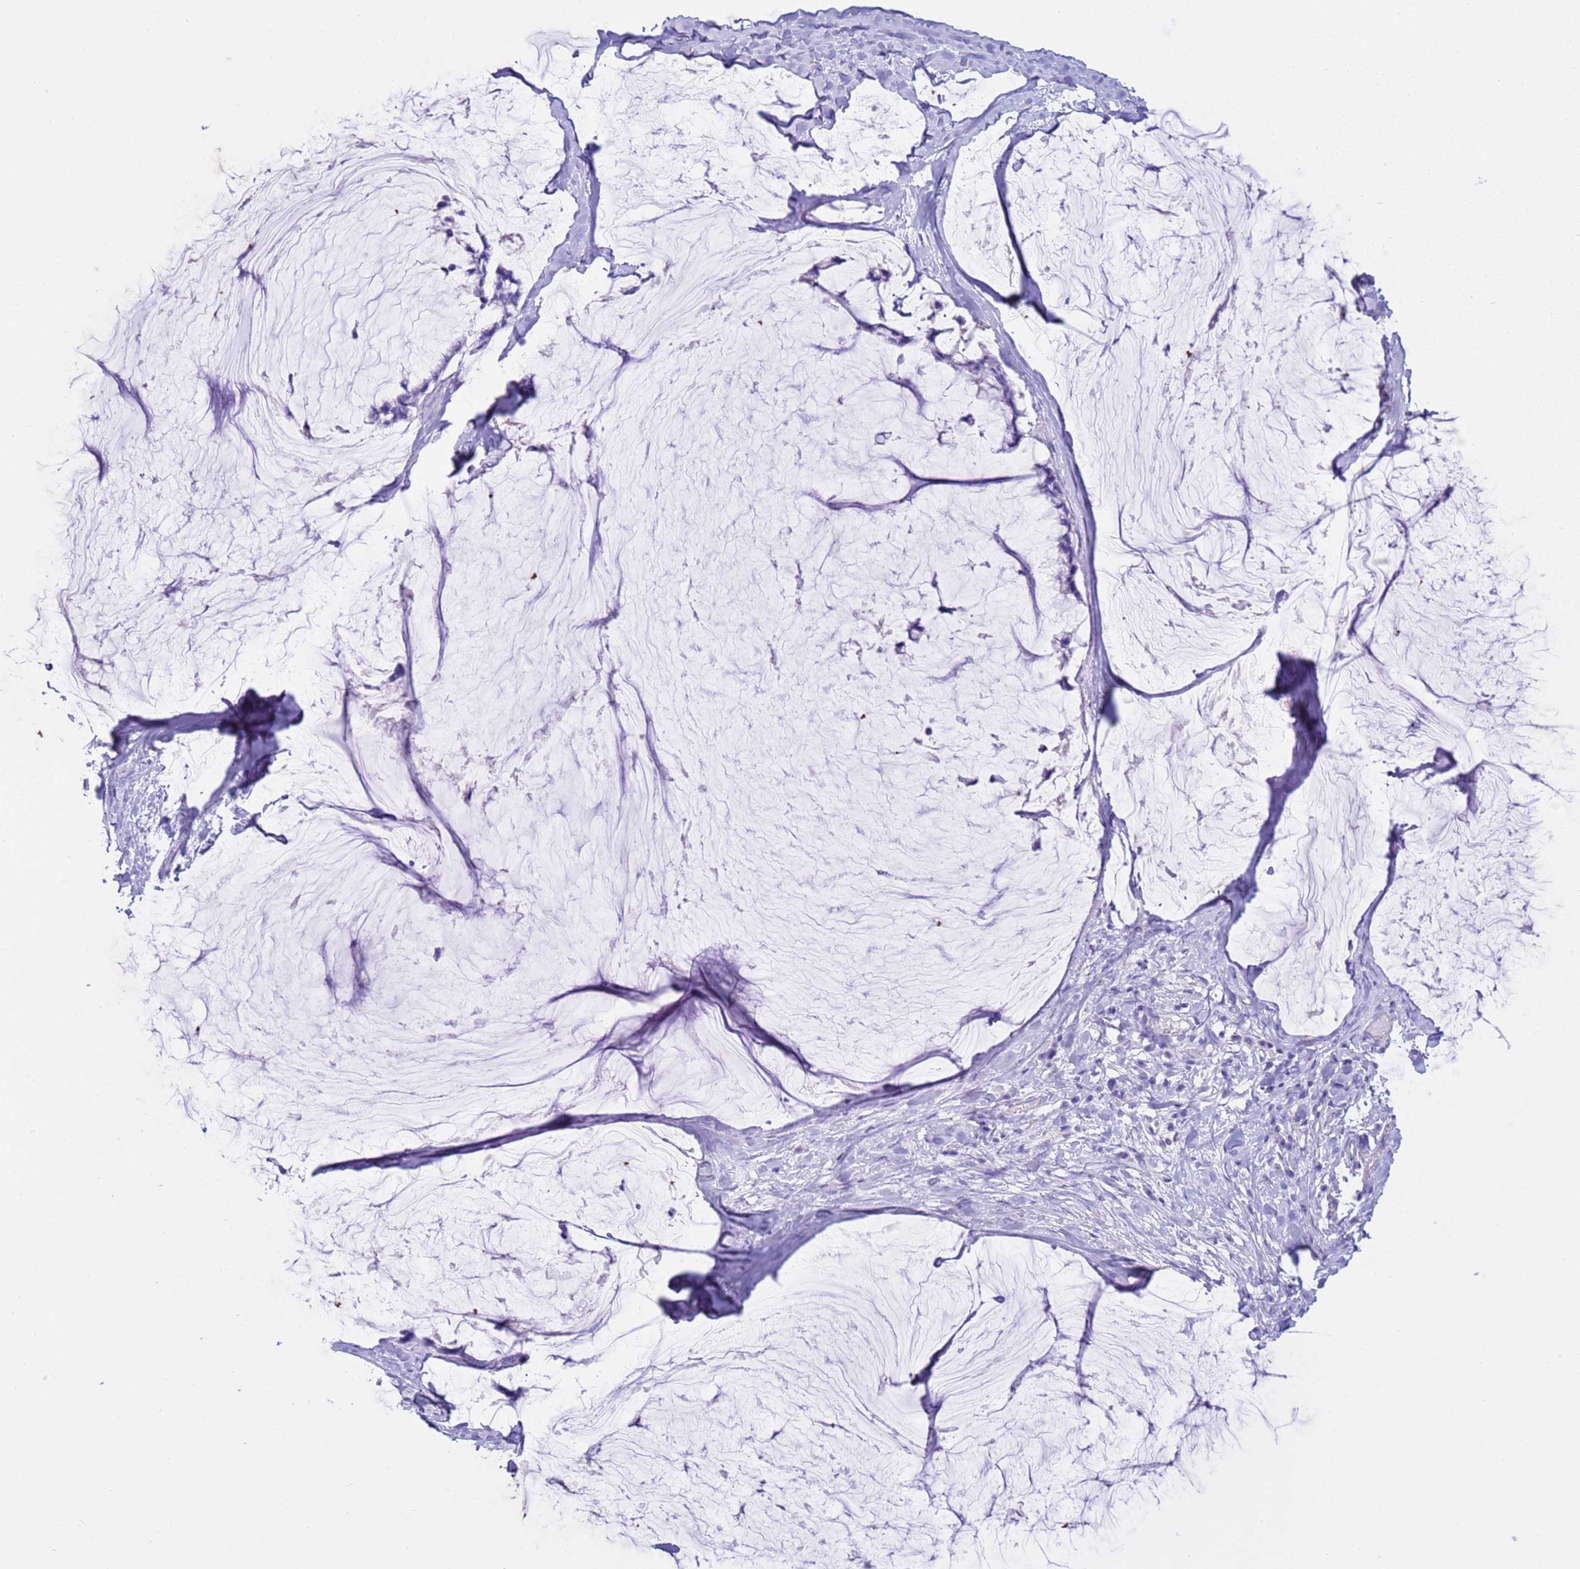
{"staining": {"intensity": "negative", "quantity": "none", "location": "none"}, "tissue": "ovarian cancer", "cell_type": "Tumor cells", "image_type": "cancer", "snomed": [{"axis": "morphology", "description": "Cystadenocarcinoma, mucinous, NOS"}, {"axis": "topography", "description": "Ovary"}], "caption": "DAB (3,3'-diaminobenzidine) immunohistochemical staining of ovarian mucinous cystadenocarcinoma exhibits no significant positivity in tumor cells. (Stains: DAB immunohistochemistry with hematoxylin counter stain, Microscopy: brightfield microscopy at high magnification).", "gene": "CPB1", "patient": {"sex": "female", "age": 39}}